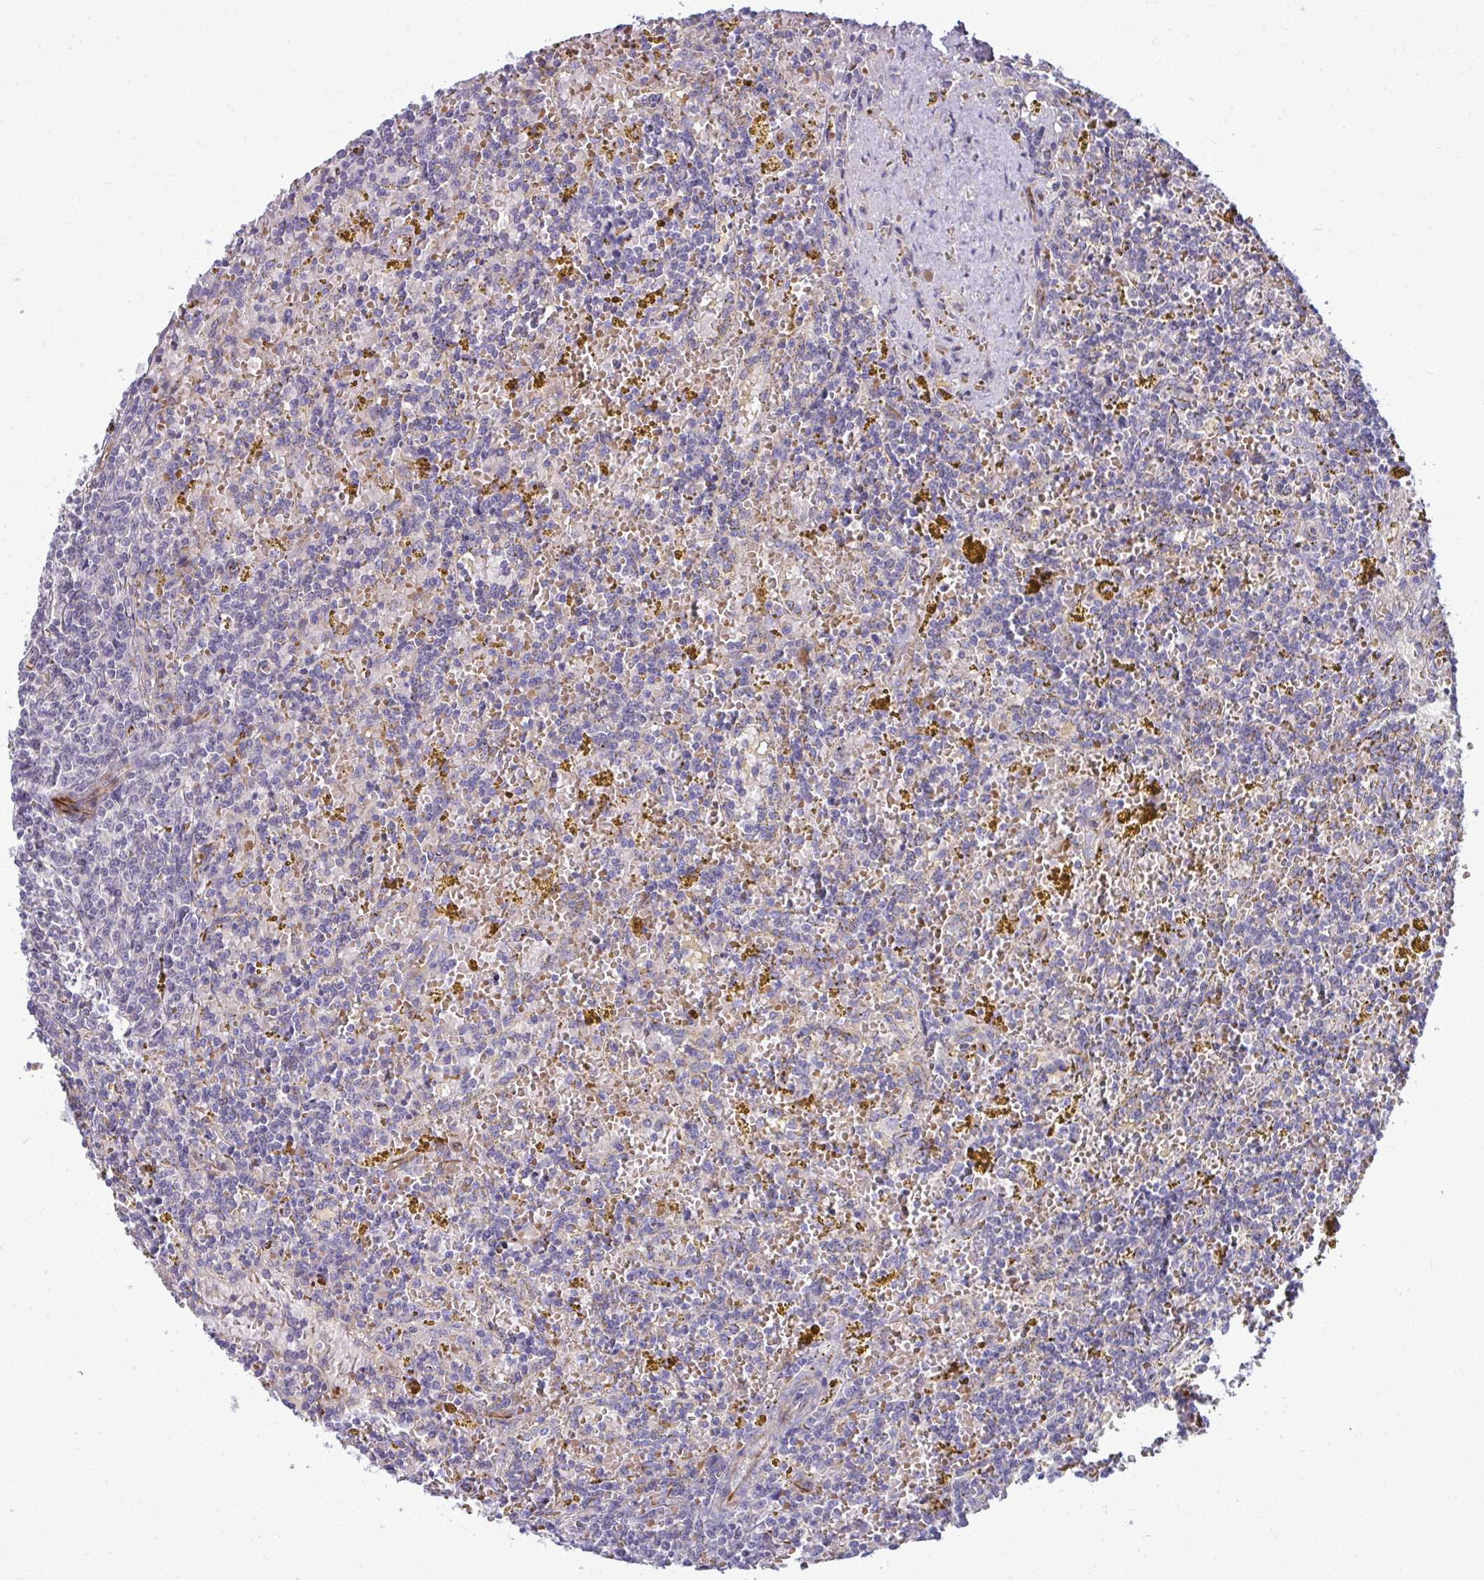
{"staining": {"intensity": "negative", "quantity": "none", "location": "none"}, "tissue": "lymphoma", "cell_type": "Tumor cells", "image_type": "cancer", "snomed": [{"axis": "morphology", "description": "Malignant lymphoma, non-Hodgkin's type, Low grade"}, {"axis": "topography", "description": "Spleen"}, {"axis": "topography", "description": "Lymph node"}], "caption": "Immunohistochemistry of human lymphoma reveals no positivity in tumor cells.", "gene": "SLC14A1", "patient": {"sex": "female", "age": 66}}